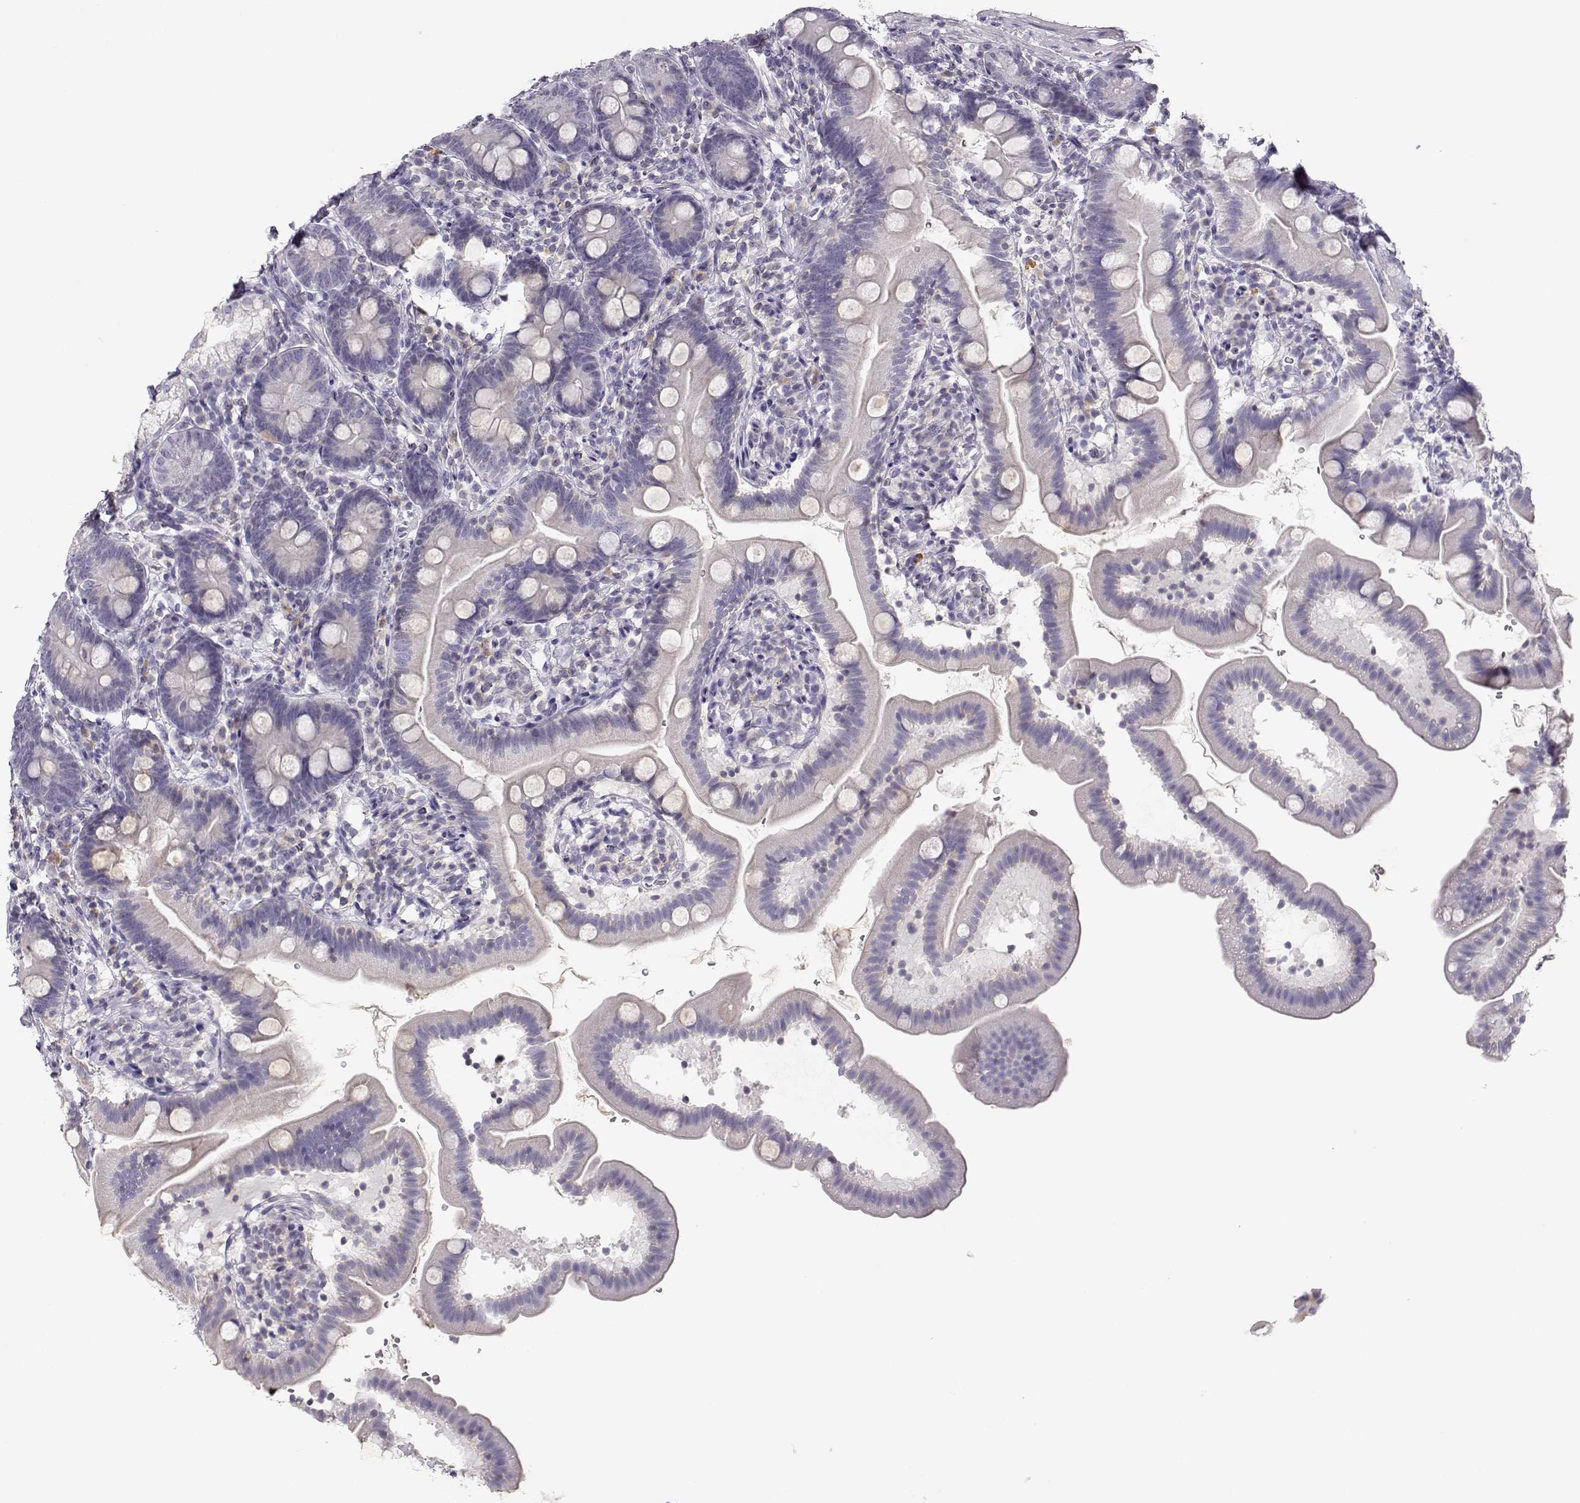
{"staining": {"intensity": "negative", "quantity": "none", "location": "none"}, "tissue": "duodenum", "cell_type": "Glandular cells", "image_type": "normal", "snomed": [{"axis": "morphology", "description": "Normal tissue, NOS"}, {"axis": "topography", "description": "Duodenum"}], "caption": "Human duodenum stained for a protein using IHC displays no staining in glandular cells.", "gene": "FAM166A", "patient": {"sex": "female", "age": 67}}